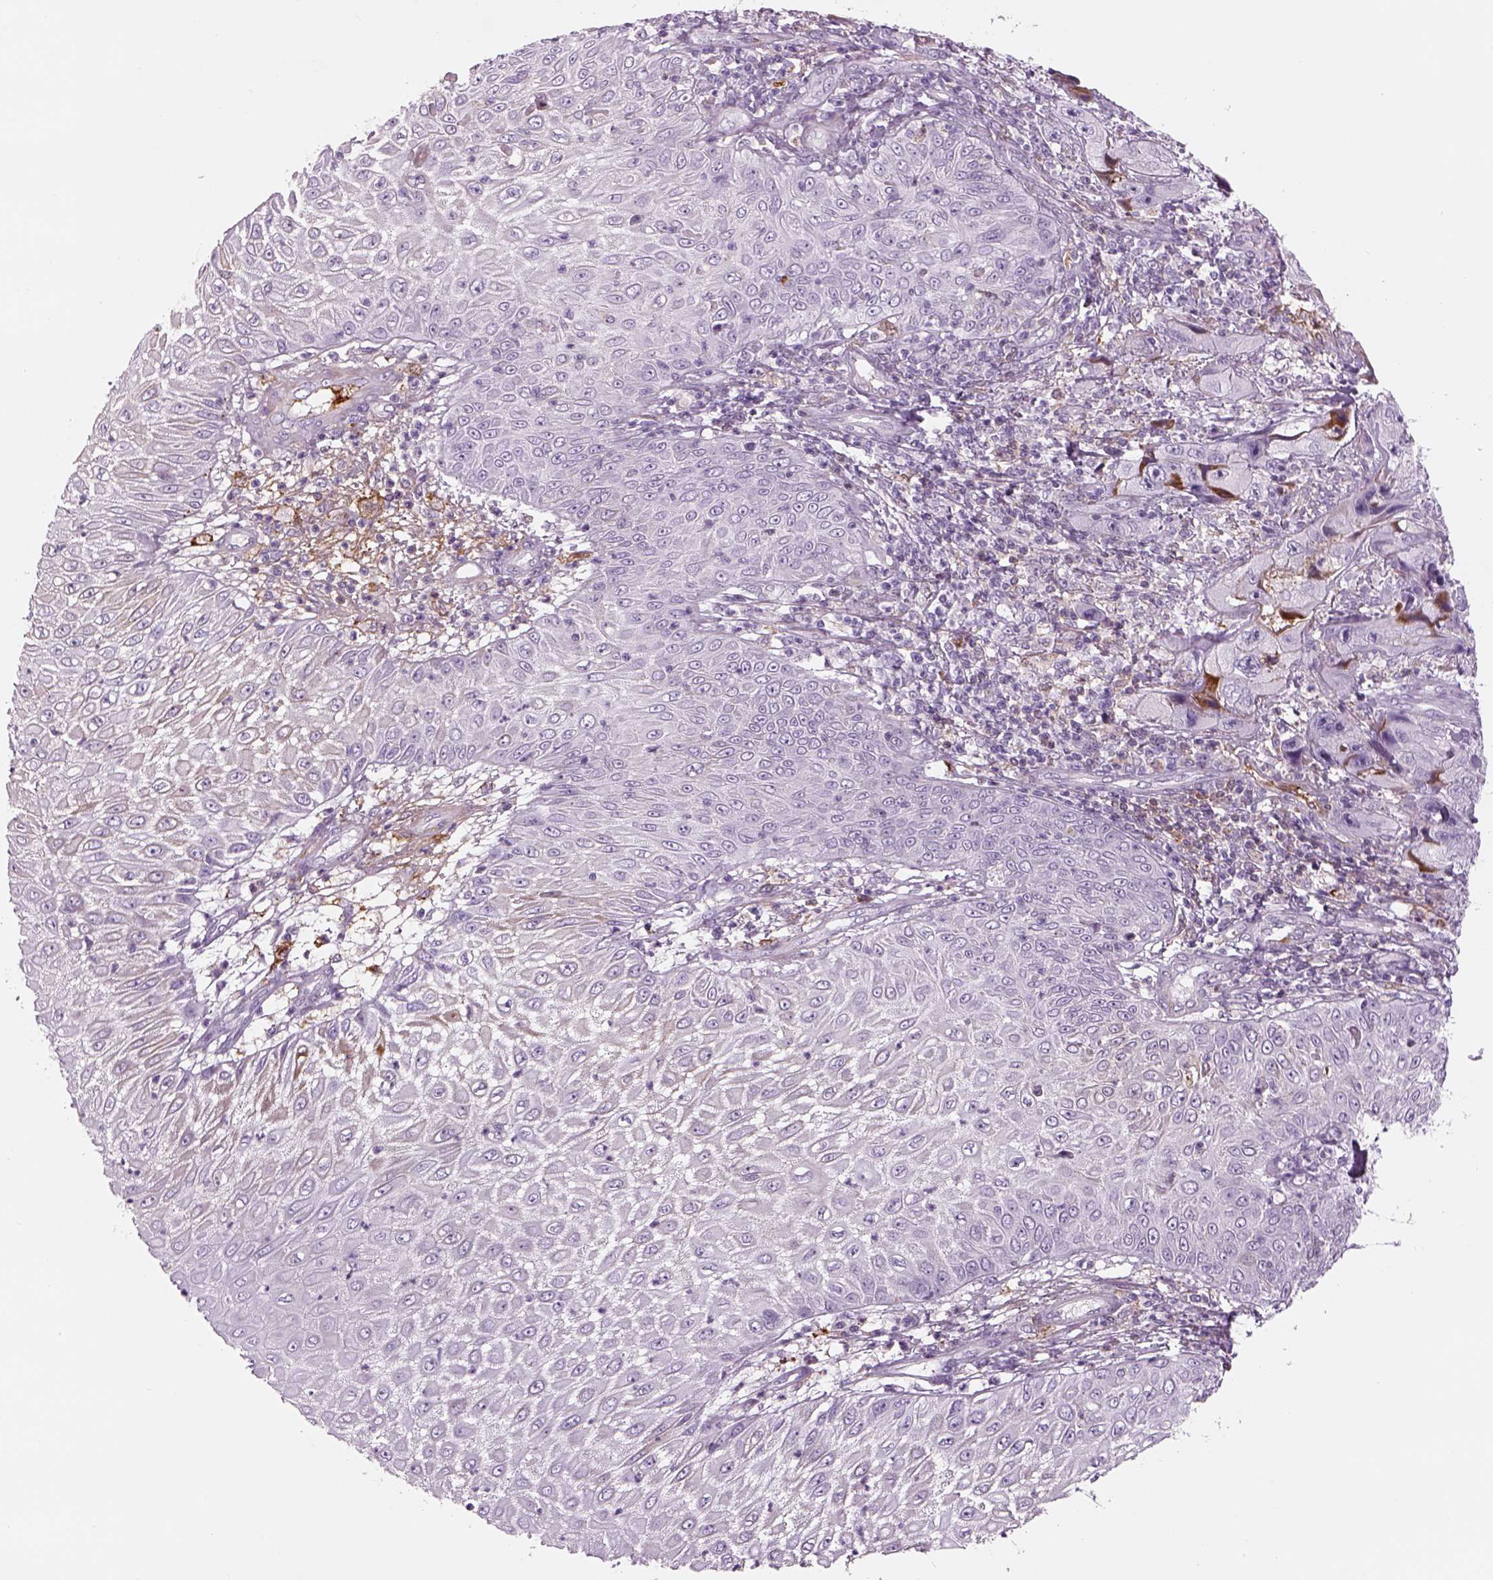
{"staining": {"intensity": "negative", "quantity": "none", "location": "none"}, "tissue": "skin cancer", "cell_type": "Tumor cells", "image_type": "cancer", "snomed": [{"axis": "morphology", "description": "Squamous cell carcinoma, NOS"}, {"axis": "topography", "description": "Skin"}, {"axis": "topography", "description": "Subcutis"}], "caption": "This is a micrograph of immunohistochemistry staining of skin cancer, which shows no staining in tumor cells.", "gene": "PABPC1L2B", "patient": {"sex": "male", "age": 73}}